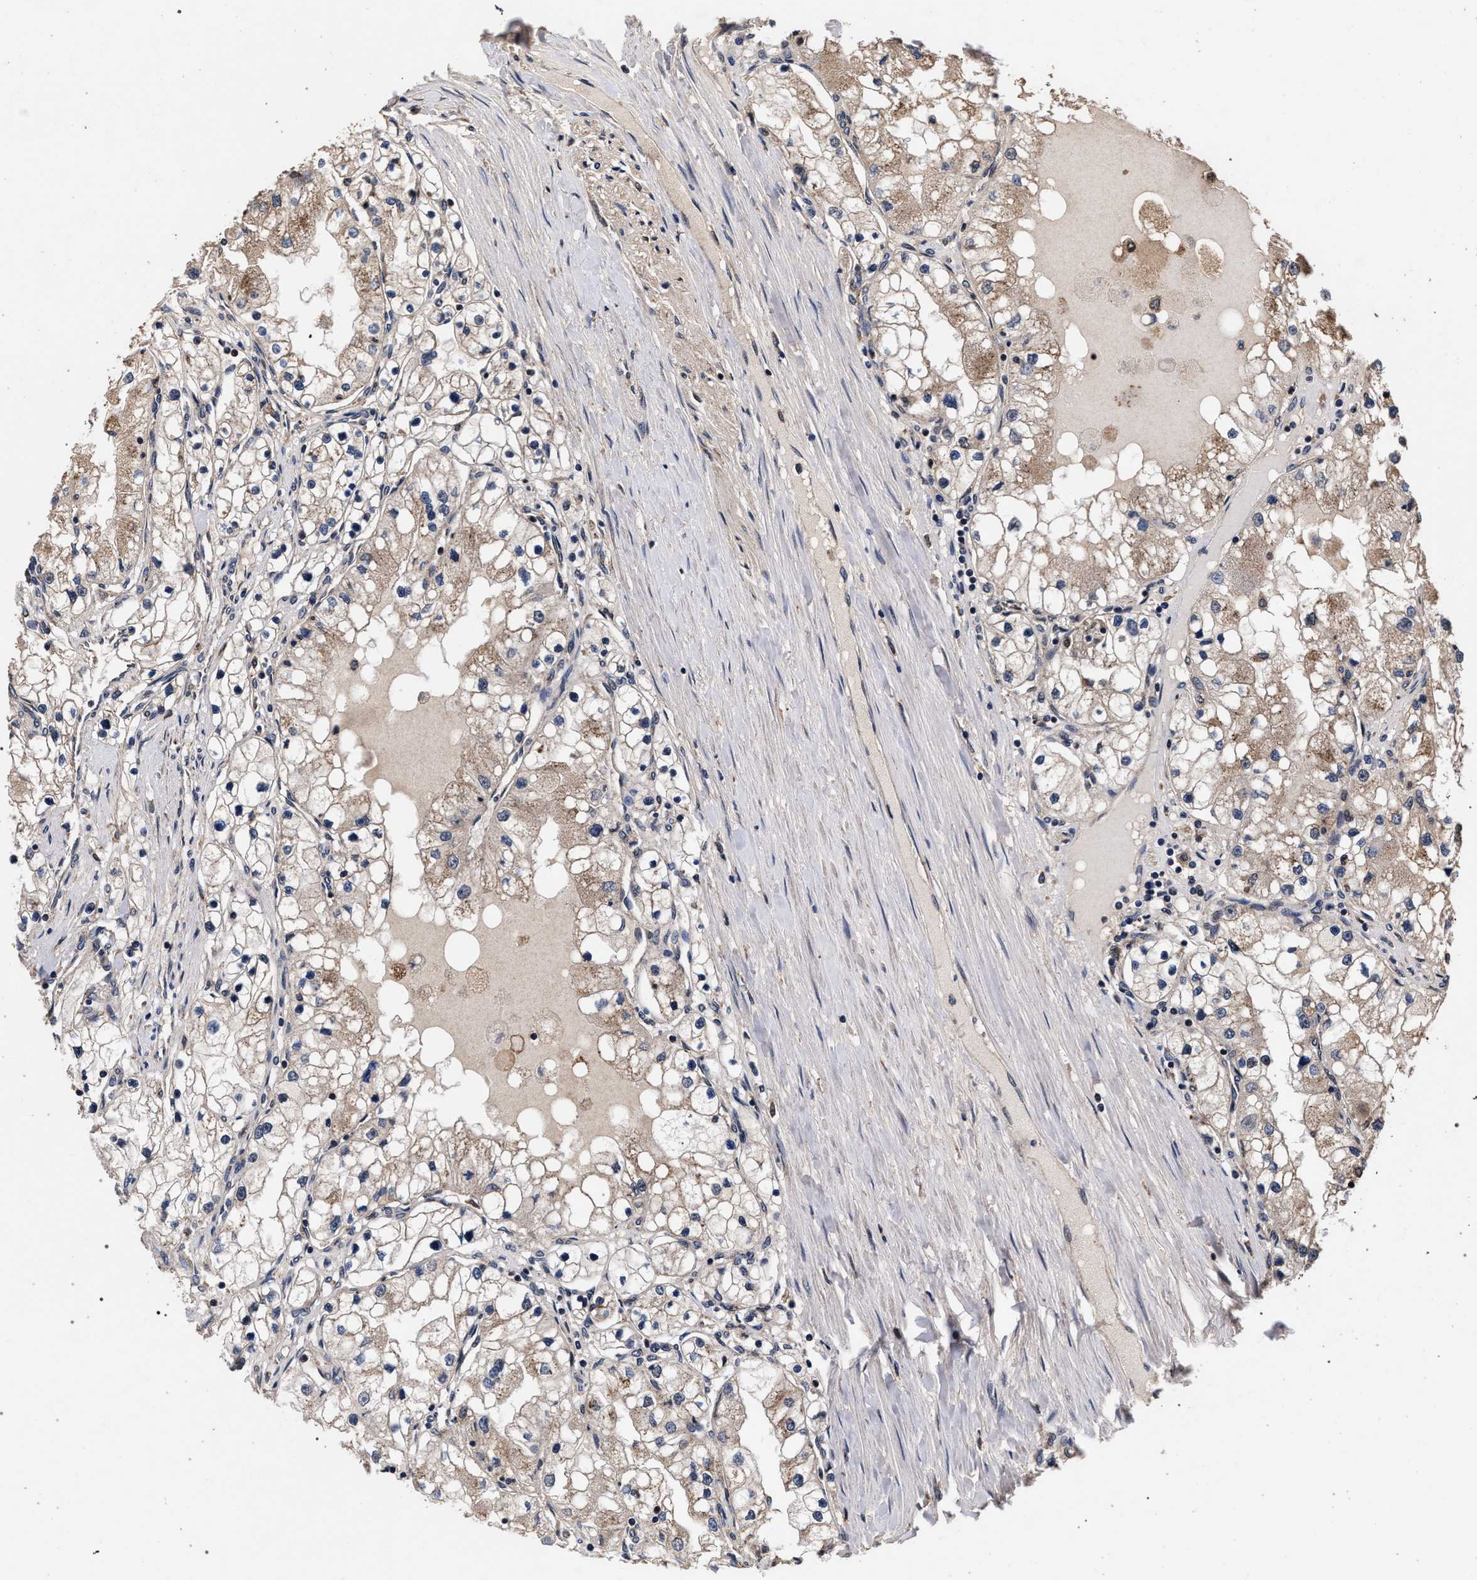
{"staining": {"intensity": "moderate", "quantity": ">75%", "location": "cytoplasmic/membranous"}, "tissue": "renal cancer", "cell_type": "Tumor cells", "image_type": "cancer", "snomed": [{"axis": "morphology", "description": "Adenocarcinoma, NOS"}, {"axis": "topography", "description": "Kidney"}], "caption": "A high-resolution photomicrograph shows immunohistochemistry staining of renal adenocarcinoma, which shows moderate cytoplasmic/membranous staining in approximately >75% of tumor cells.", "gene": "ACOX1", "patient": {"sex": "male", "age": 68}}